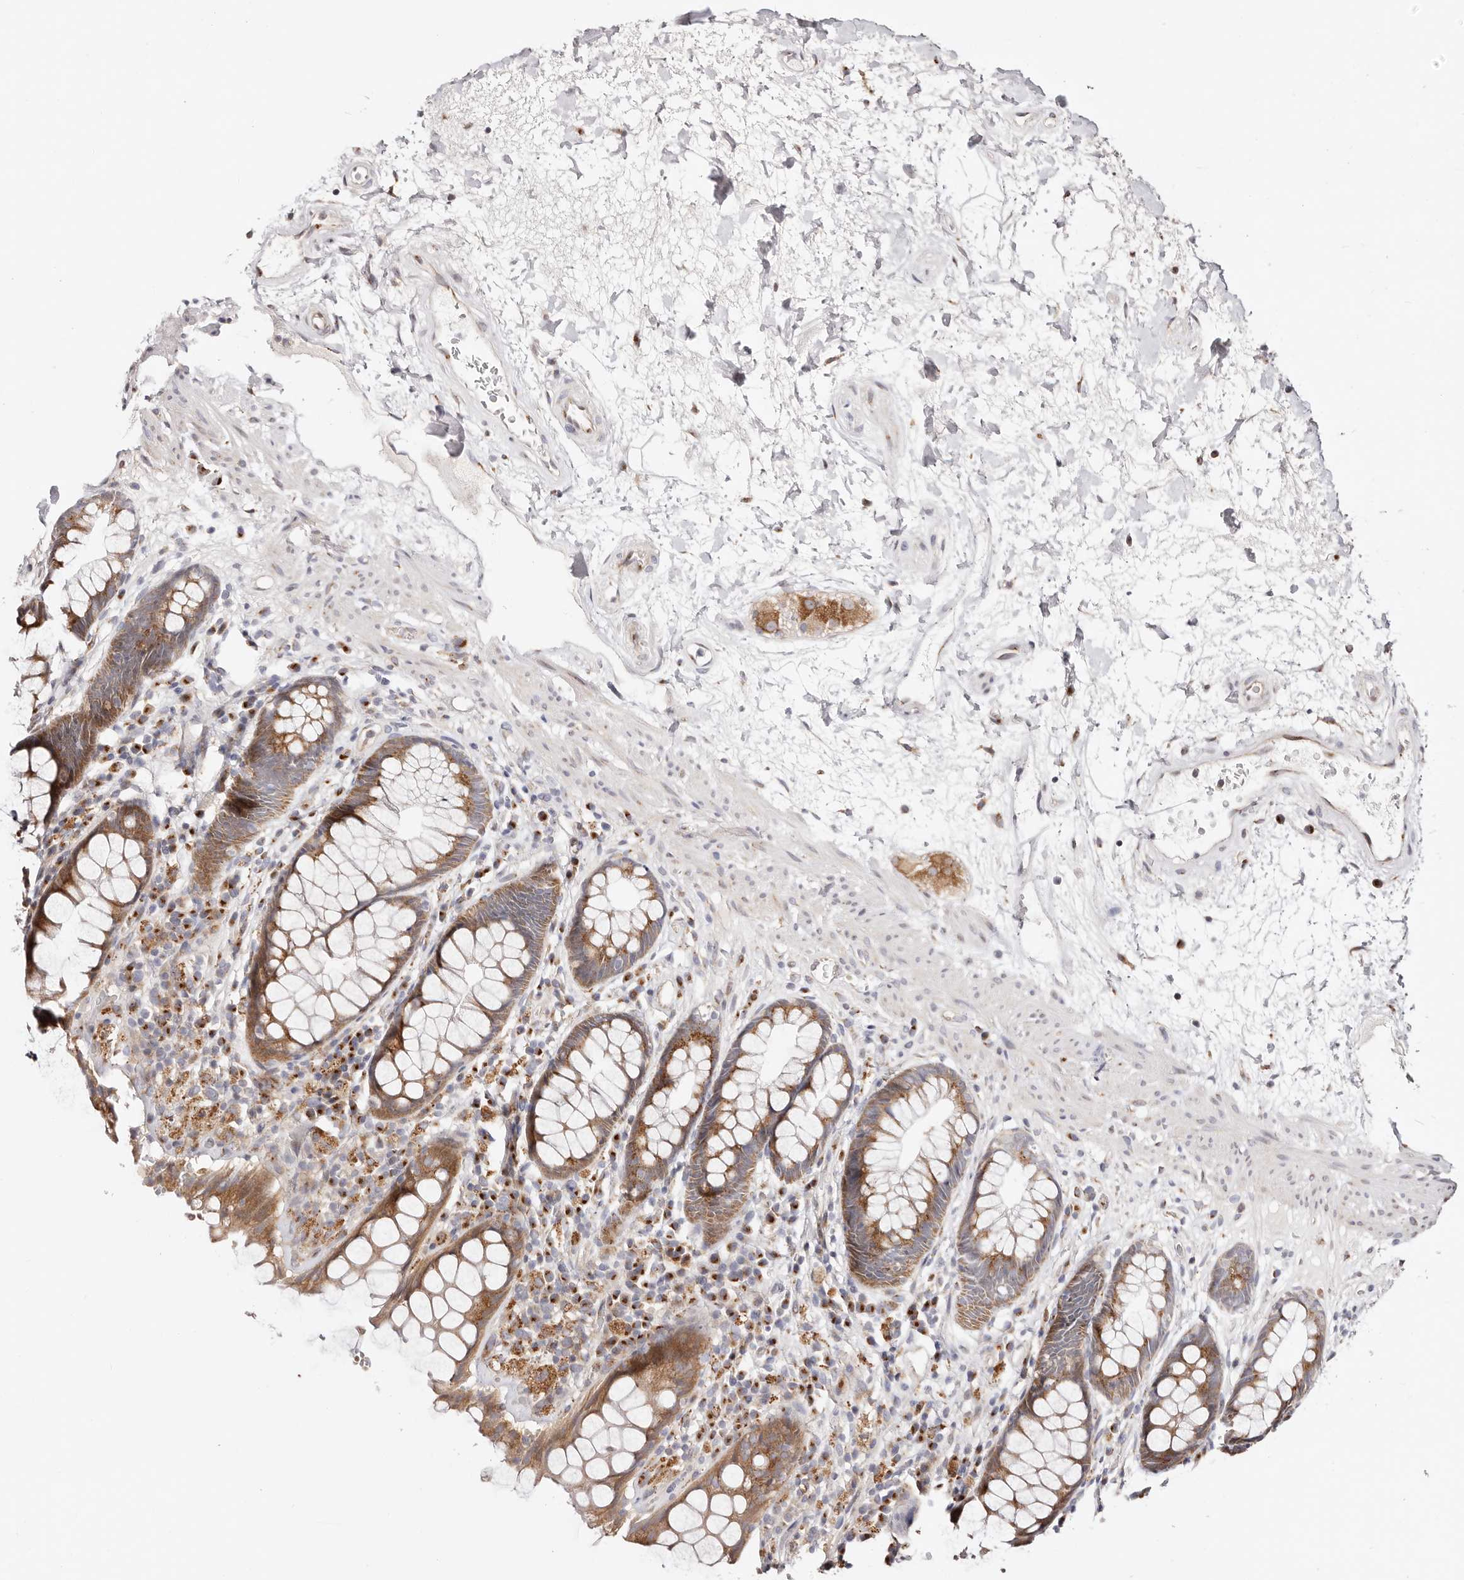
{"staining": {"intensity": "moderate", "quantity": ">75%", "location": "cytoplasmic/membranous"}, "tissue": "rectum", "cell_type": "Glandular cells", "image_type": "normal", "snomed": [{"axis": "morphology", "description": "Normal tissue, NOS"}, {"axis": "topography", "description": "Rectum"}], "caption": "Glandular cells reveal medium levels of moderate cytoplasmic/membranous staining in approximately >75% of cells in unremarkable human rectum. The staining was performed using DAB (3,3'-diaminobenzidine), with brown indicating positive protein expression. Nuclei are stained blue with hematoxylin.", "gene": "MAPK6", "patient": {"sex": "male", "age": 64}}